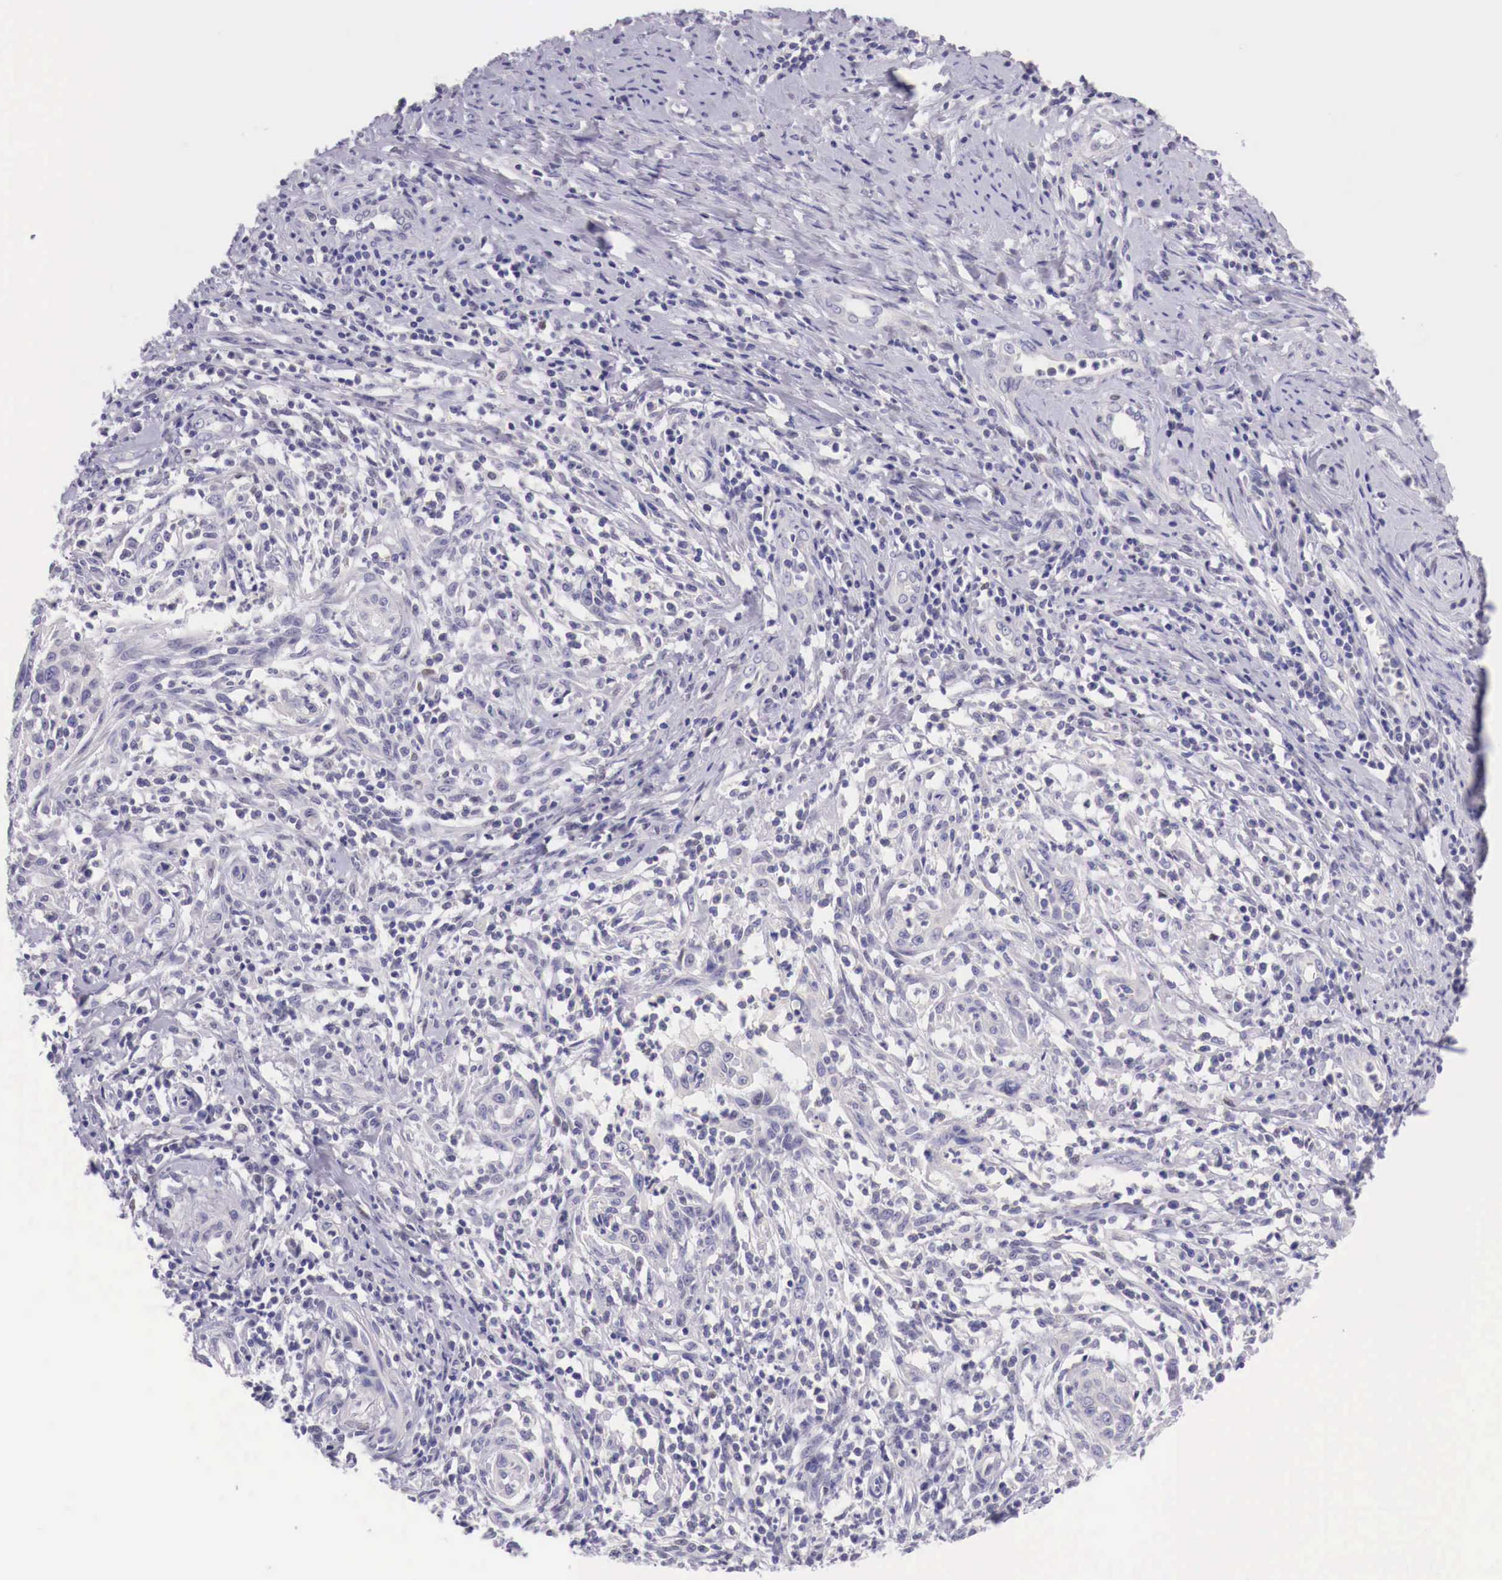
{"staining": {"intensity": "negative", "quantity": "none", "location": "none"}, "tissue": "cervical cancer", "cell_type": "Tumor cells", "image_type": "cancer", "snomed": [{"axis": "morphology", "description": "Squamous cell carcinoma, NOS"}, {"axis": "topography", "description": "Cervix"}], "caption": "DAB (3,3'-diaminobenzidine) immunohistochemical staining of human cervical squamous cell carcinoma exhibits no significant expression in tumor cells.", "gene": "BCL6", "patient": {"sex": "female", "age": 41}}